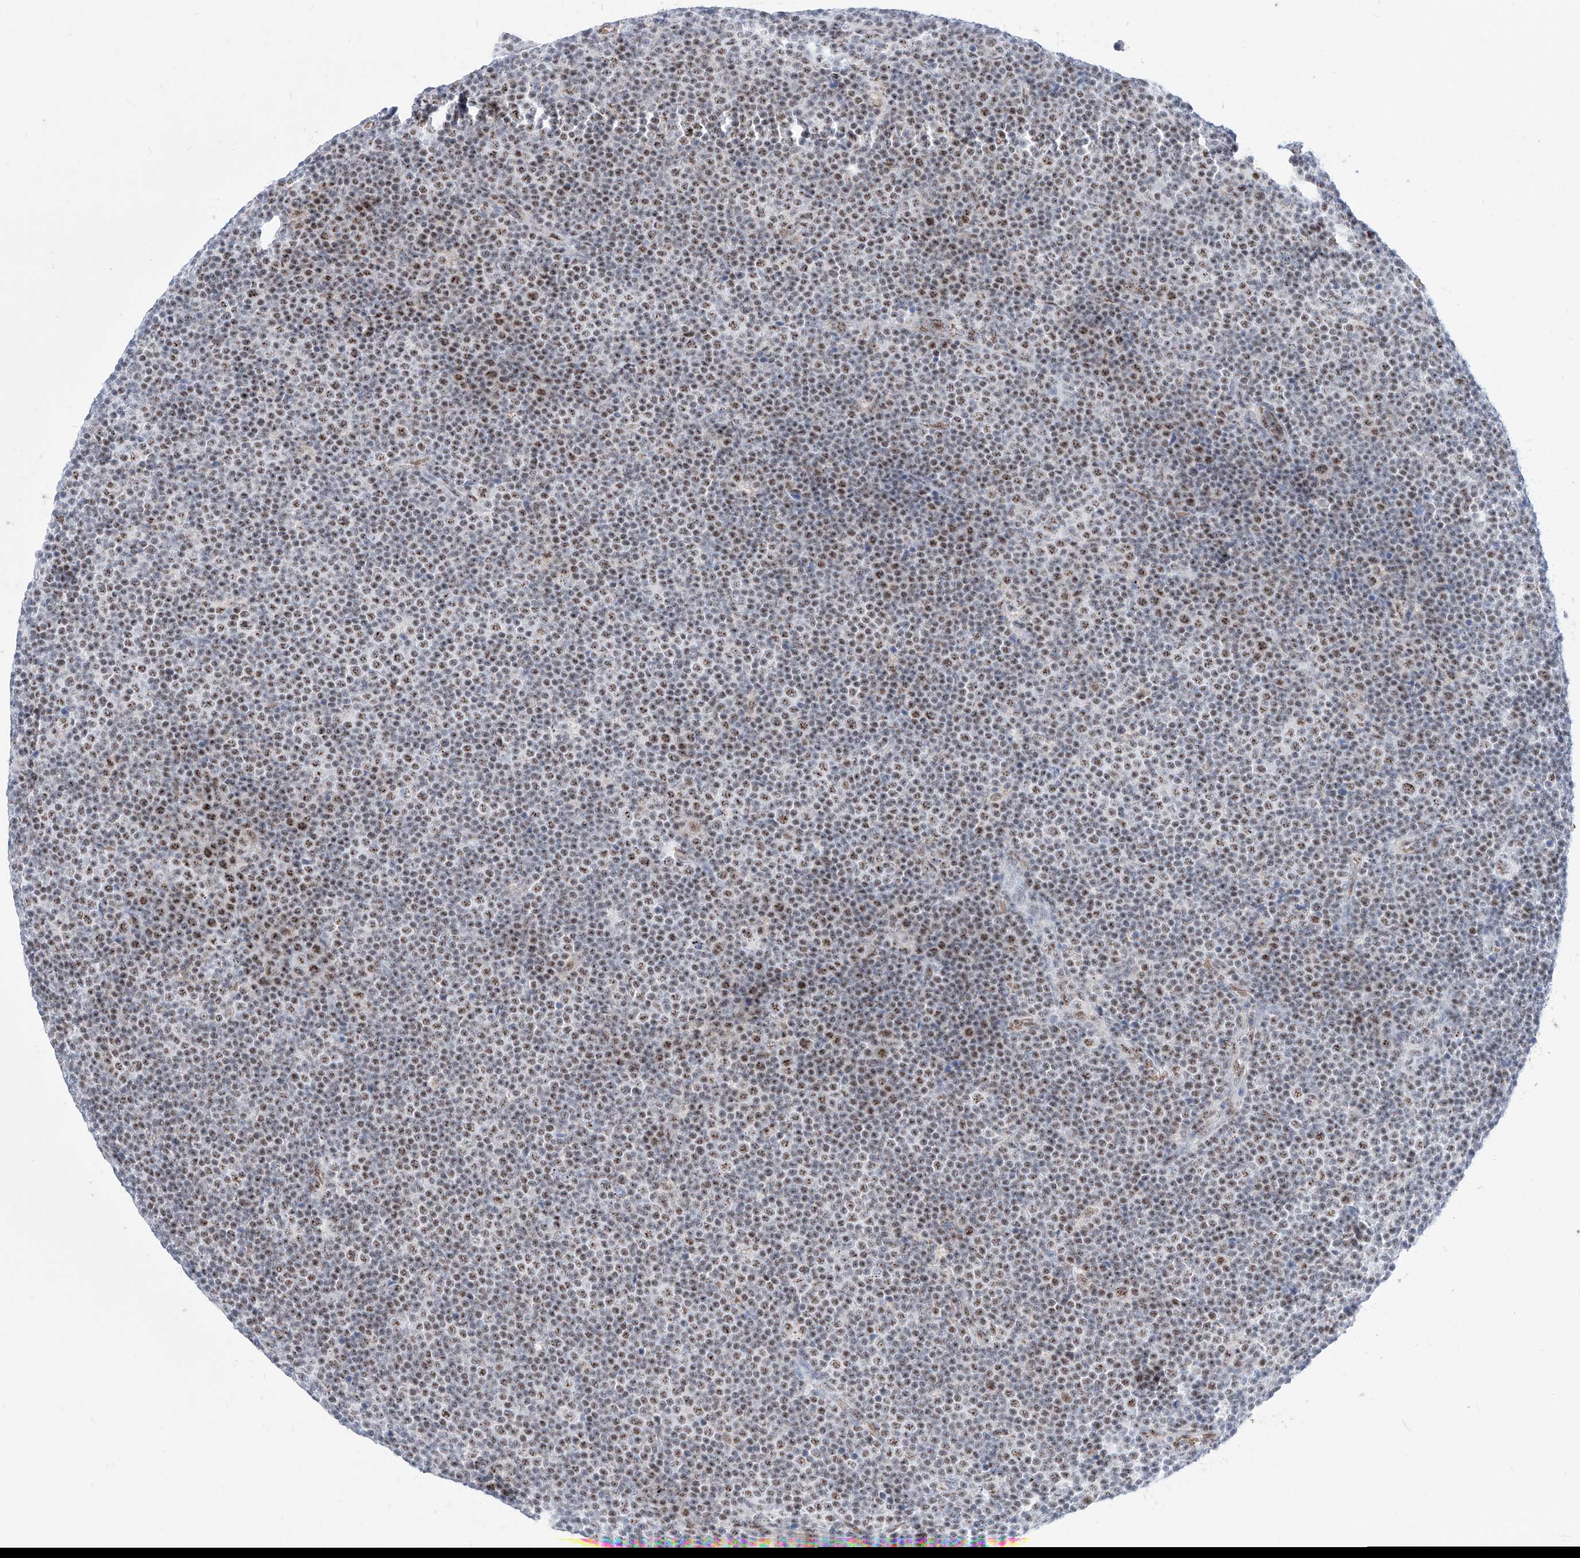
{"staining": {"intensity": "moderate", "quantity": ">75%", "location": "nuclear"}, "tissue": "lymphoma", "cell_type": "Tumor cells", "image_type": "cancer", "snomed": [{"axis": "morphology", "description": "Malignant lymphoma, non-Hodgkin's type, Low grade"}, {"axis": "topography", "description": "Lymph node"}], "caption": "This is an image of IHC staining of lymphoma, which shows moderate positivity in the nuclear of tumor cells.", "gene": "ZFP42", "patient": {"sex": "female", "age": 67}}